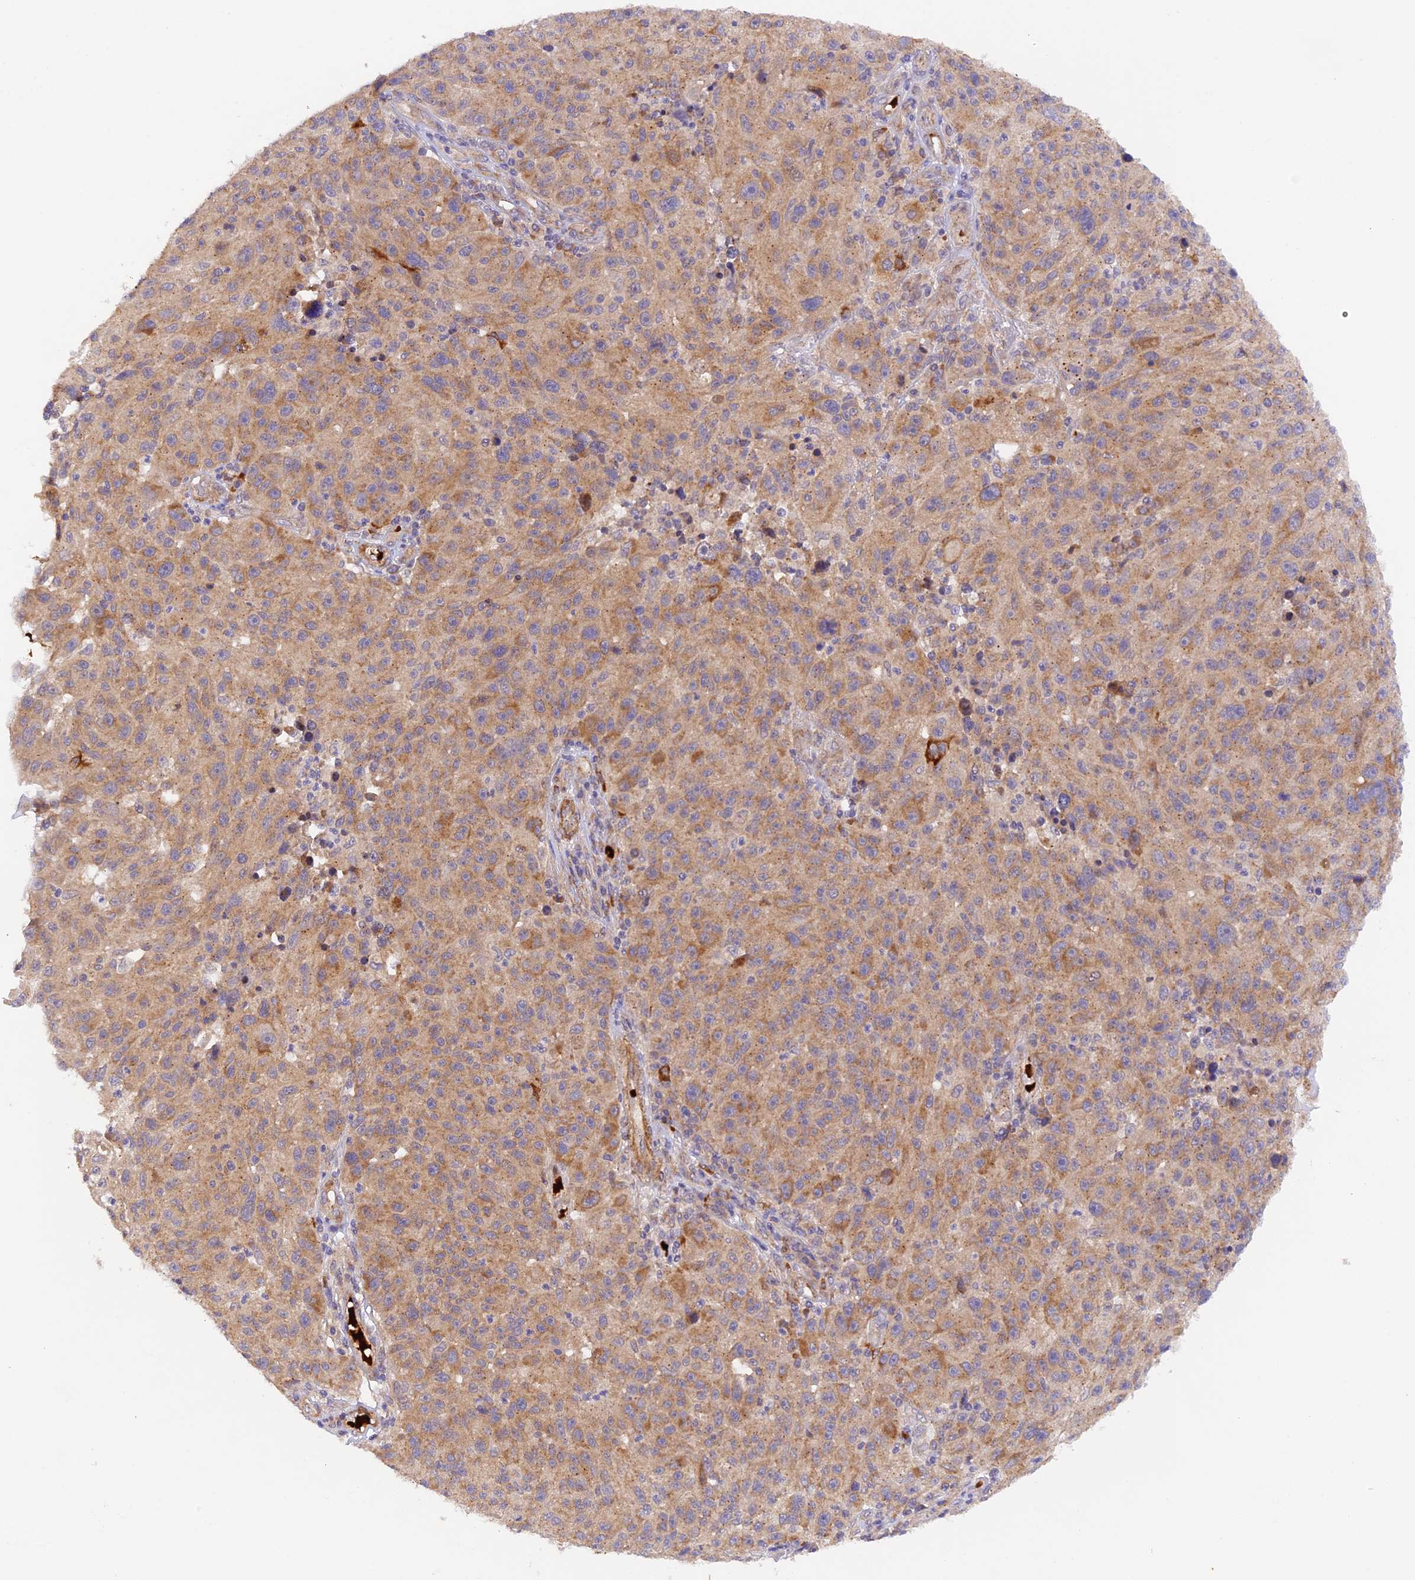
{"staining": {"intensity": "moderate", "quantity": ">75%", "location": "cytoplasmic/membranous"}, "tissue": "melanoma", "cell_type": "Tumor cells", "image_type": "cancer", "snomed": [{"axis": "morphology", "description": "Malignant melanoma, NOS"}, {"axis": "topography", "description": "Skin"}], "caption": "Protein staining of melanoma tissue exhibits moderate cytoplasmic/membranous expression in about >75% of tumor cells.", "gene": "WDFY4", "patient": {"sex": "male", "age": 53}}